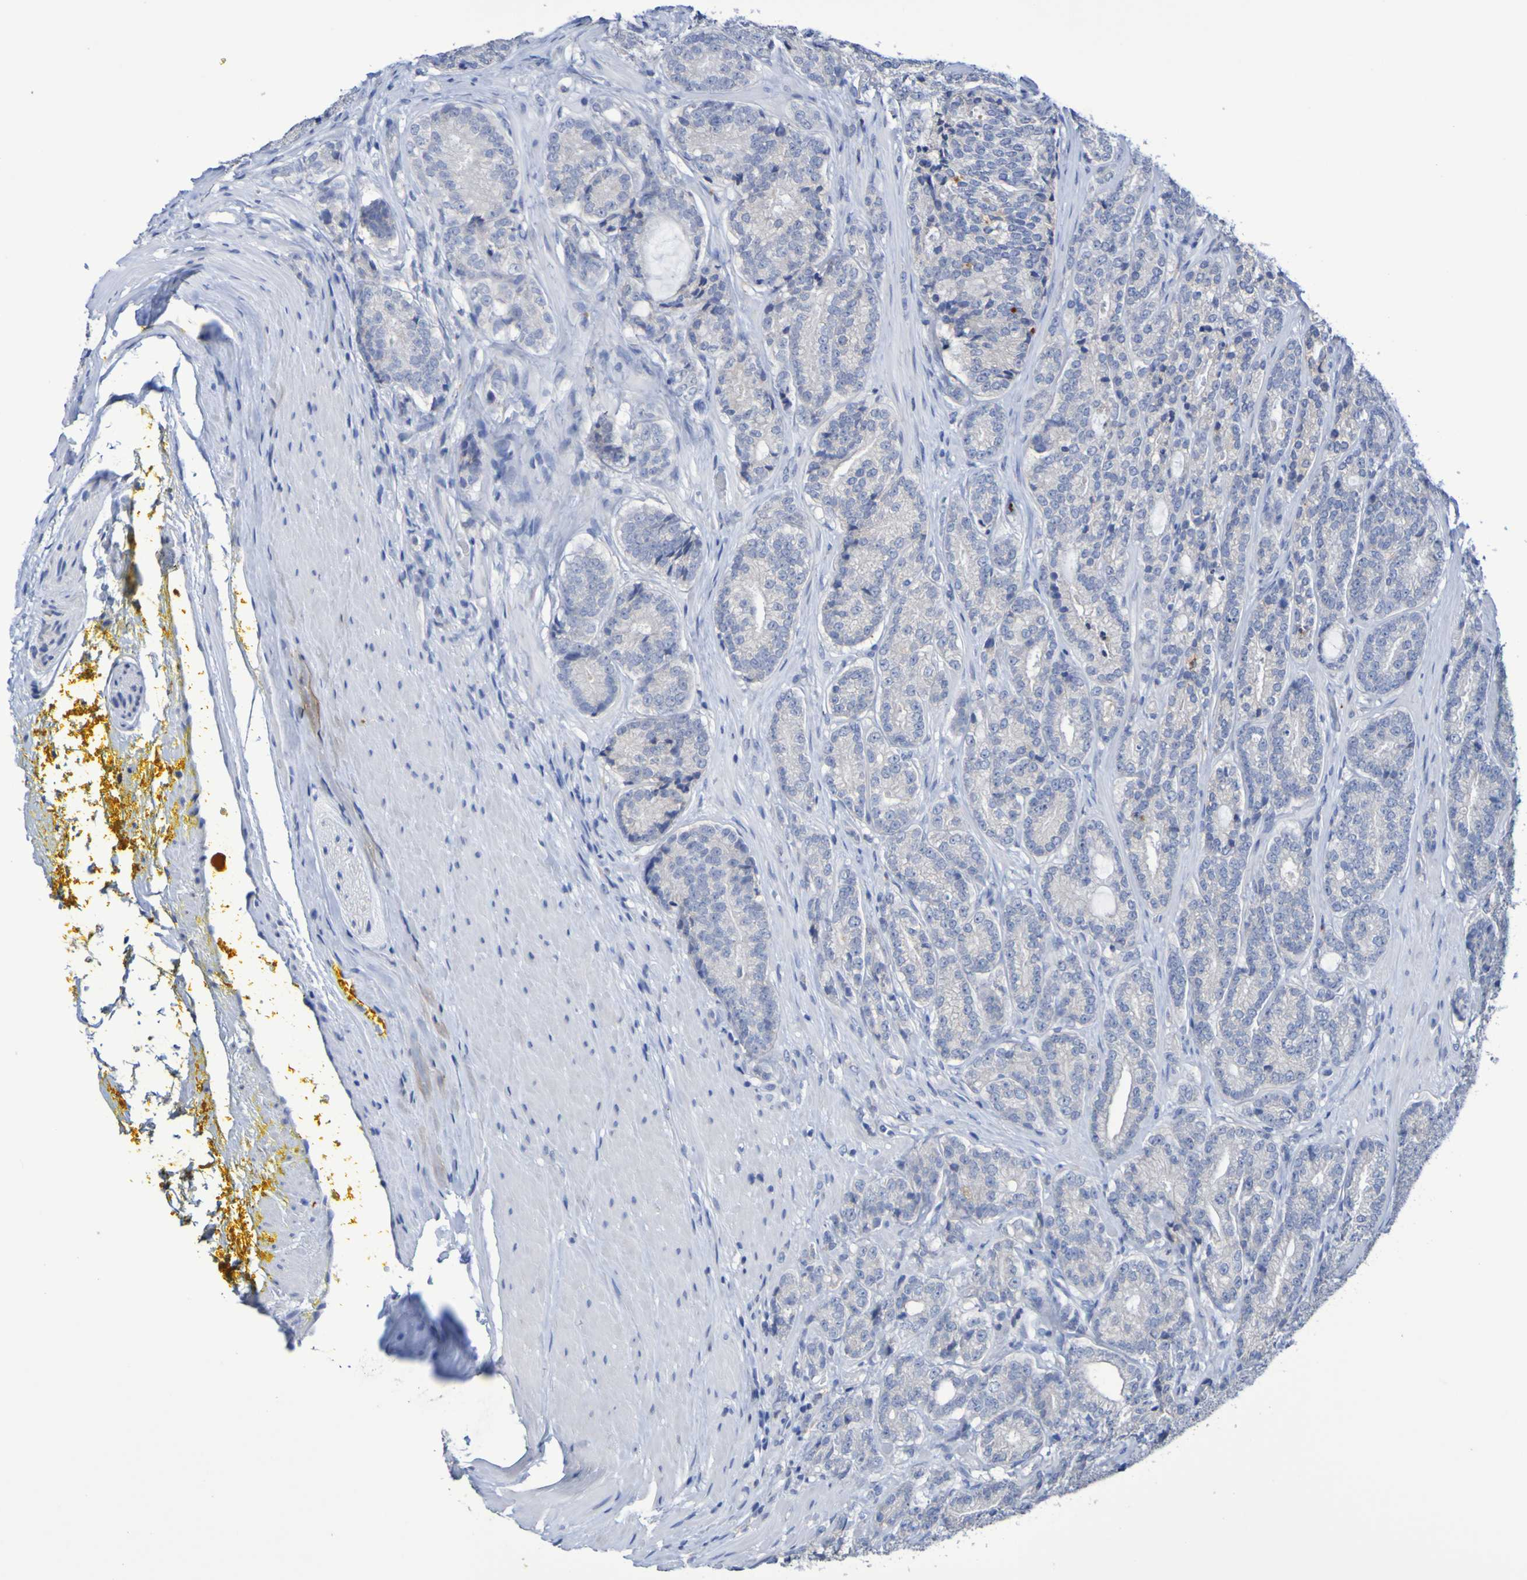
{"staining": {"intensity": "negative", "quantity": "none", "location": "none"}, "tissue": "prostate cancer", "cell_type": "Tumor cells", "image_type": "cancer", "snomed": [{"axis": "morphology", "description": "Adenocarcinoma, High grade"}, {"axis": "topography", "description": "Prostate"}], "caption": "Tumor cells show no significant positivity in high-grade adenocarcinoma (prostate).", "gene": "SLC3A2", "patient": {"sex": "male", "age": 61}}